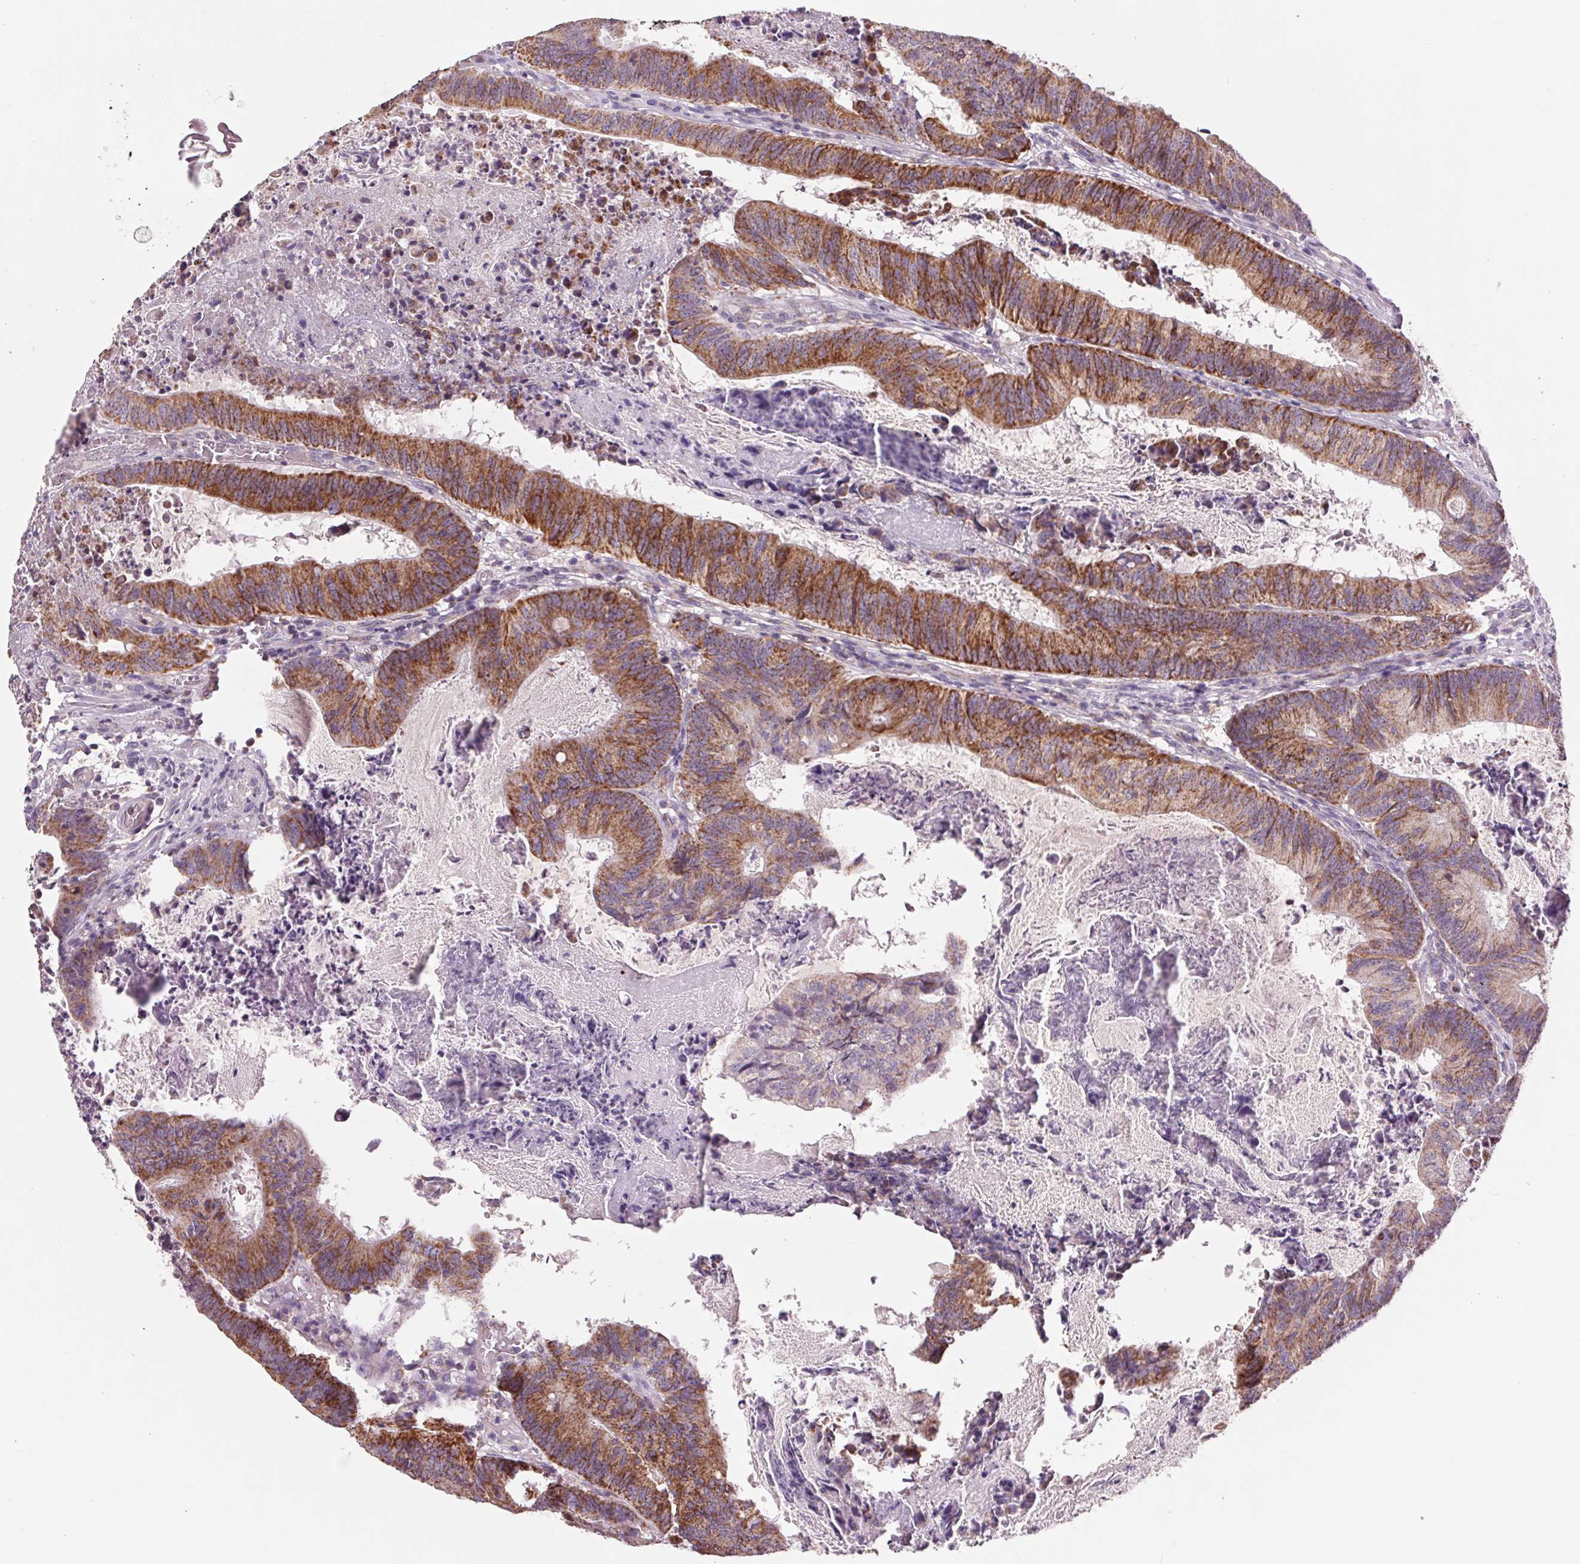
{"staining": {"intensity": "strong", "quantity": ">75%", "location": "cytoplasmic/membranous"}, "tissue": "colorectal cancer", "cell_type": "Tumor cells", "image_type": "cancer", "snomed": [{"axis": "morphology", "description": "Adenocarcinoma, NOS"}, {"axis": "topography", "description": "Colon"}], "caption": "Colorectal cancer (adenocarcinoma) stained for a protein reveals strong cytoplasmic/membranous positivity in tumor cells. The staining was performed using DAB (3,3'-diaminobenzidine), with brown indicating positive protein expression. Nuclei are stained blue with hematoxylin.", "gene": "COX6A1", "patient": {"sex": "female", "age": 70}}